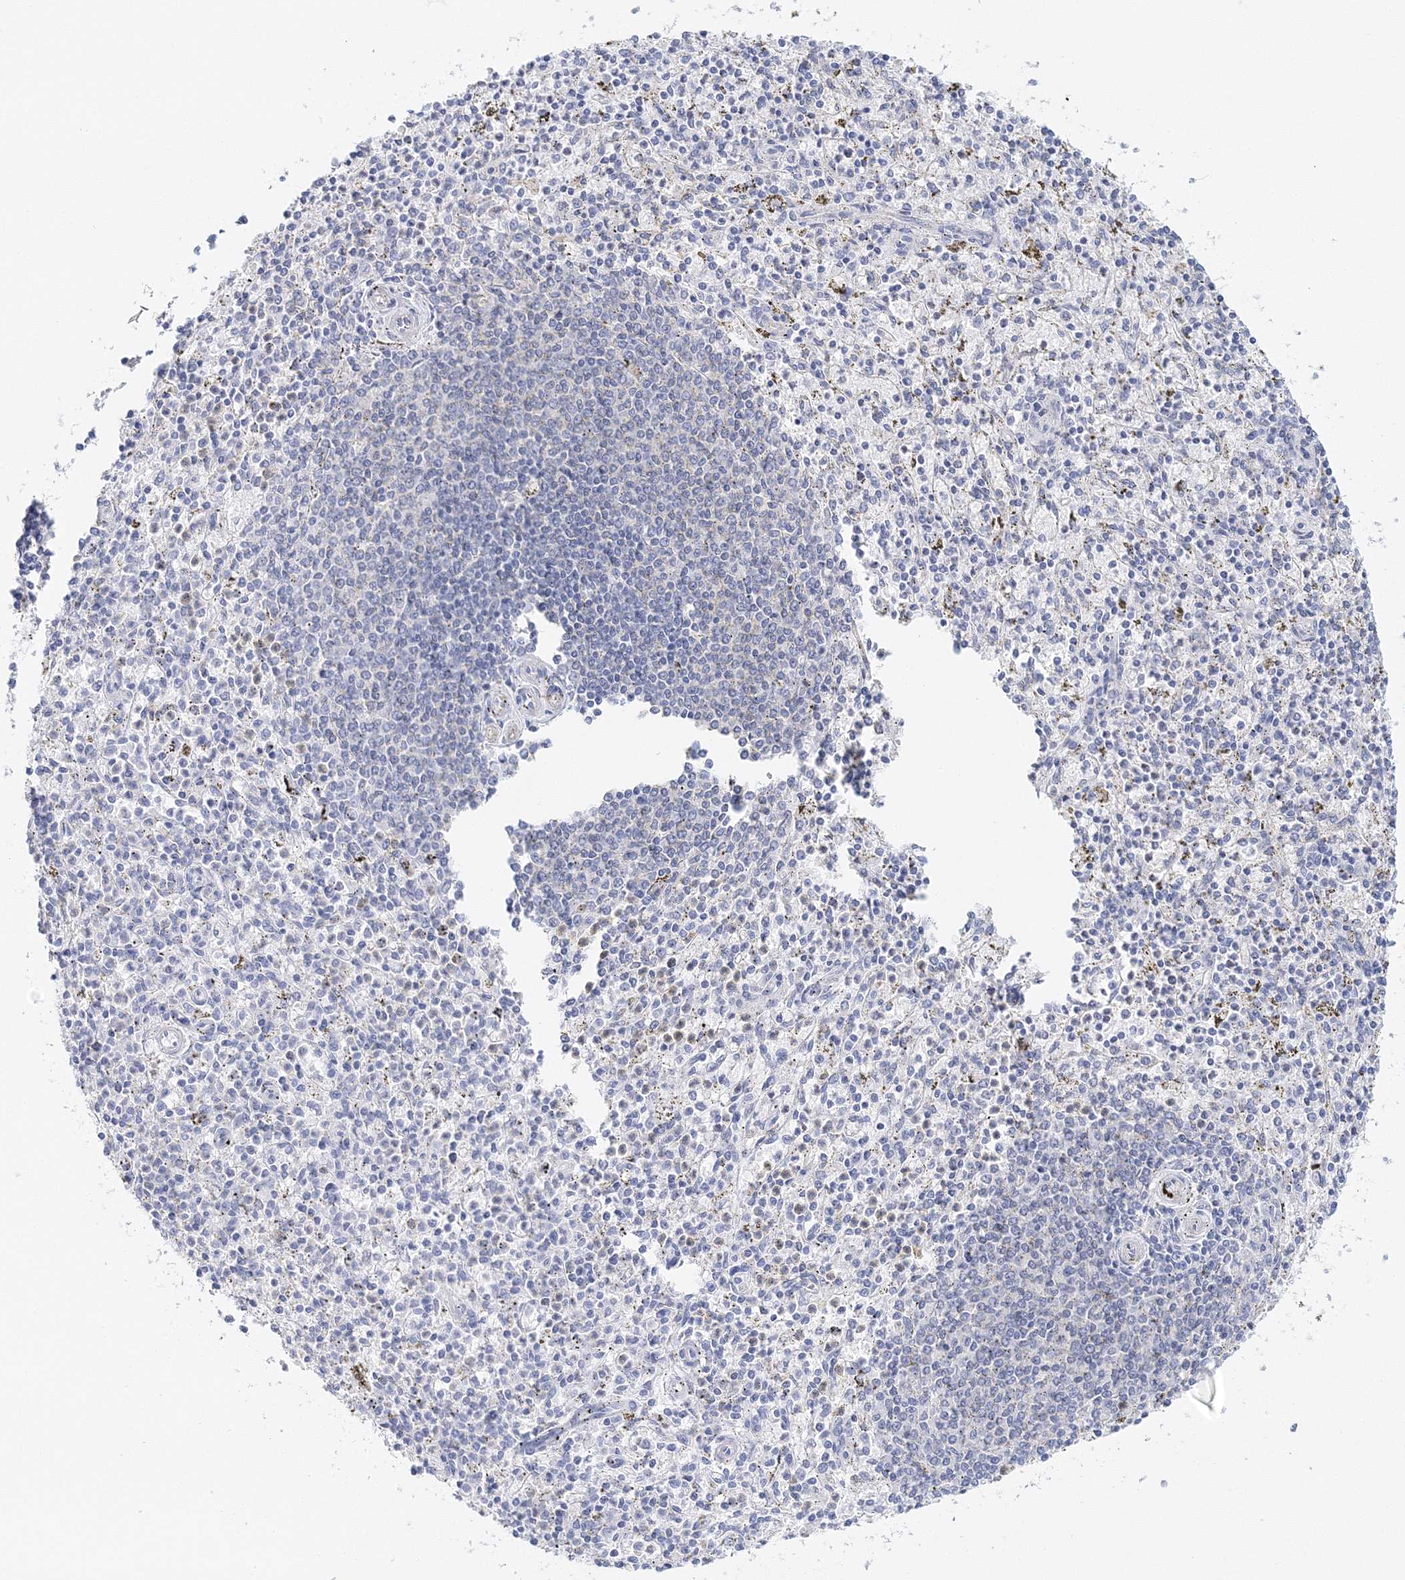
{"staining": {"intensity": "negative", "quantity": "none", "location": "none"}, "tissue": "spleen", "cell_type": "Cells in red pulp", "image_type": "normal", "snomed": [{"axis": "morphology", "description": "Normal tissue, NOS"}, {"axis": "topography", "description": "Spleen"}], "caption": "There is no significant positivity in cells in red pulp of spleen. The staining was performed using DAB to visualize the protein expression in brown, while the nuclei were stained in blue with hematoxylin (Magnification: 20x).", "gene": "MYOZ2", "patient": {"sex": "male", "age": 72}}